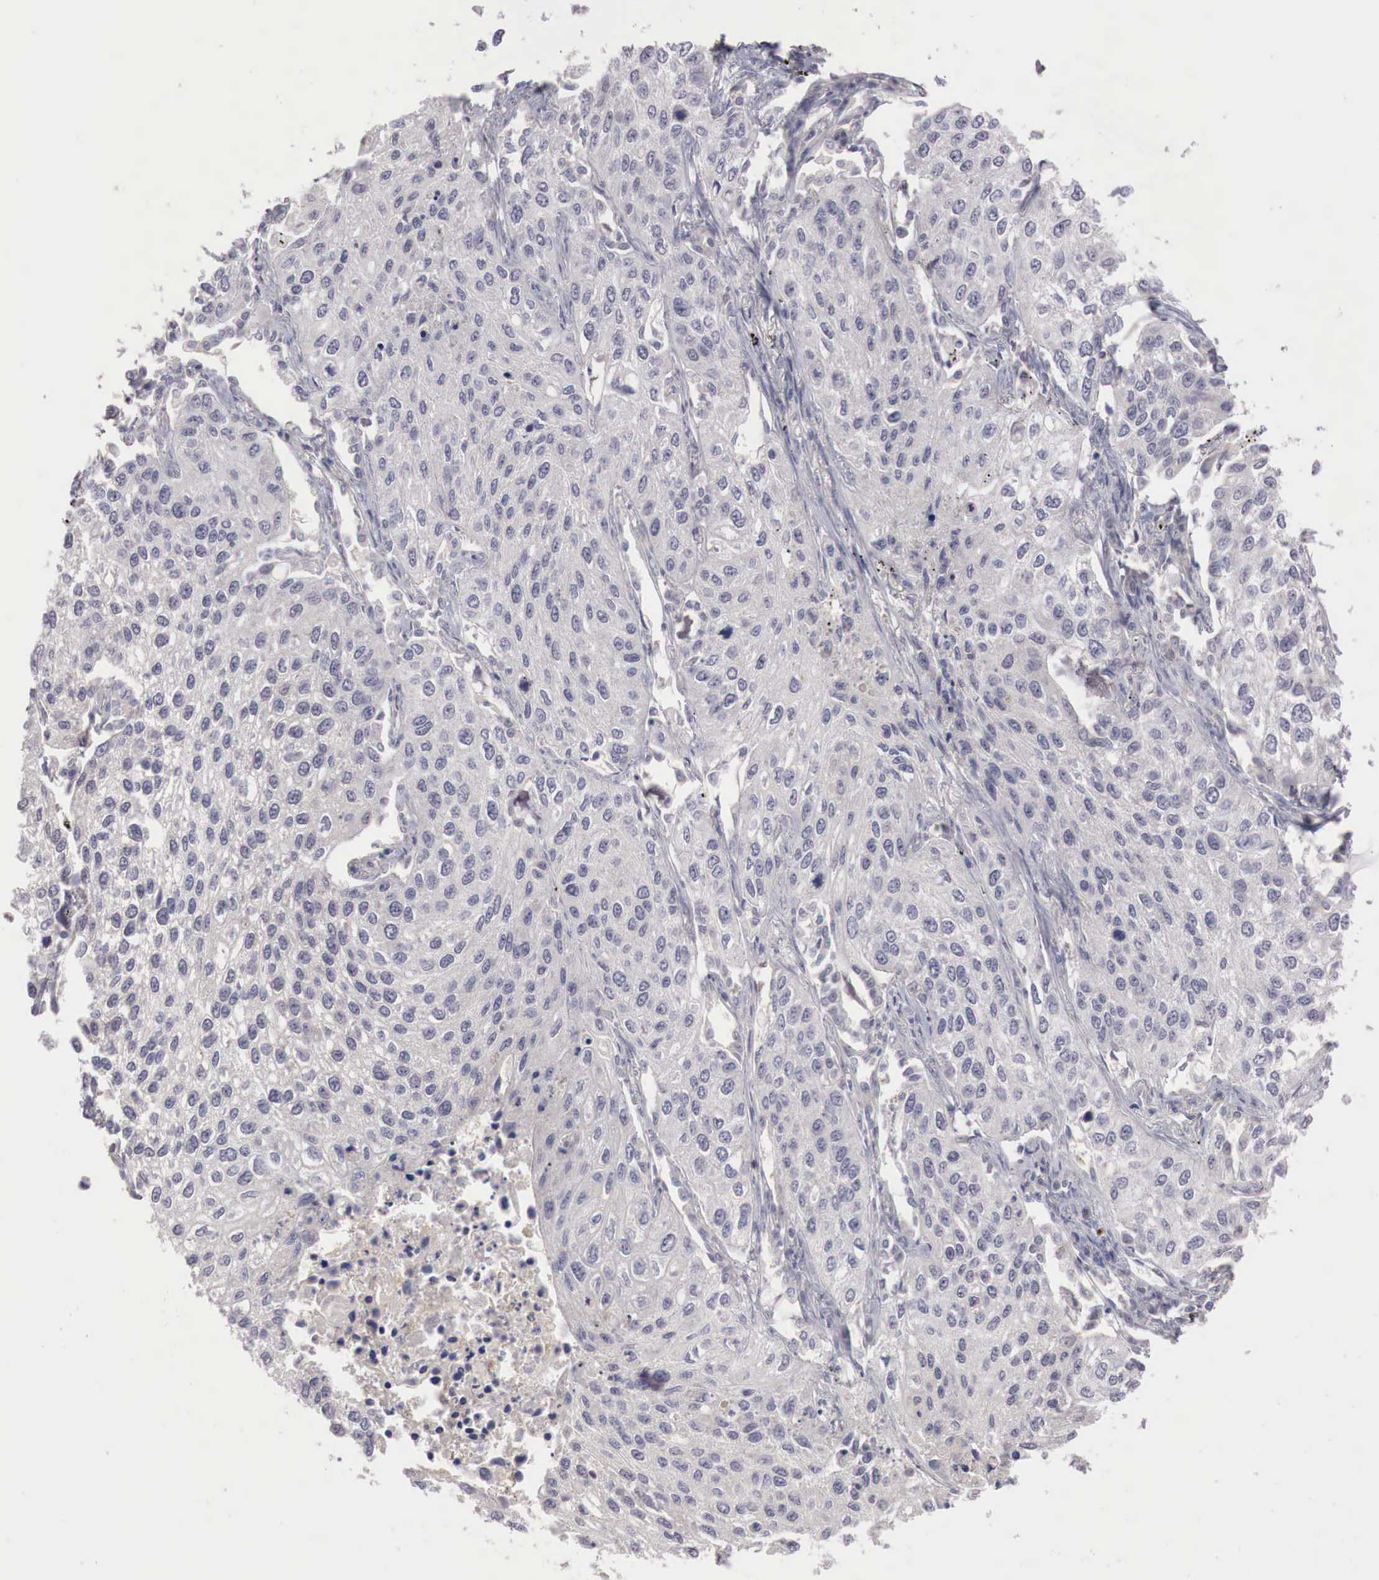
{"staining": {"intensity": "negative", "quantity": "none", "location": "none"}, "tissue": "lung cancer", "cell_type": "Tumor cells", "image_type": "cancer", "snomed": [{"axis": "morphology", "description": "Squamous cell carcinoma, NOS"}, {"axis": "topography", "description": "Lung"}], "caption": "A histopathology image of lung cancer (squamous cell carcinoma) stained for a protein reveals no brown staining in tumor cells. (DAB IHC with hematoxylin counter stain).", "gene": "GATA1", "patient": {"sex": "male", "age": 75}}